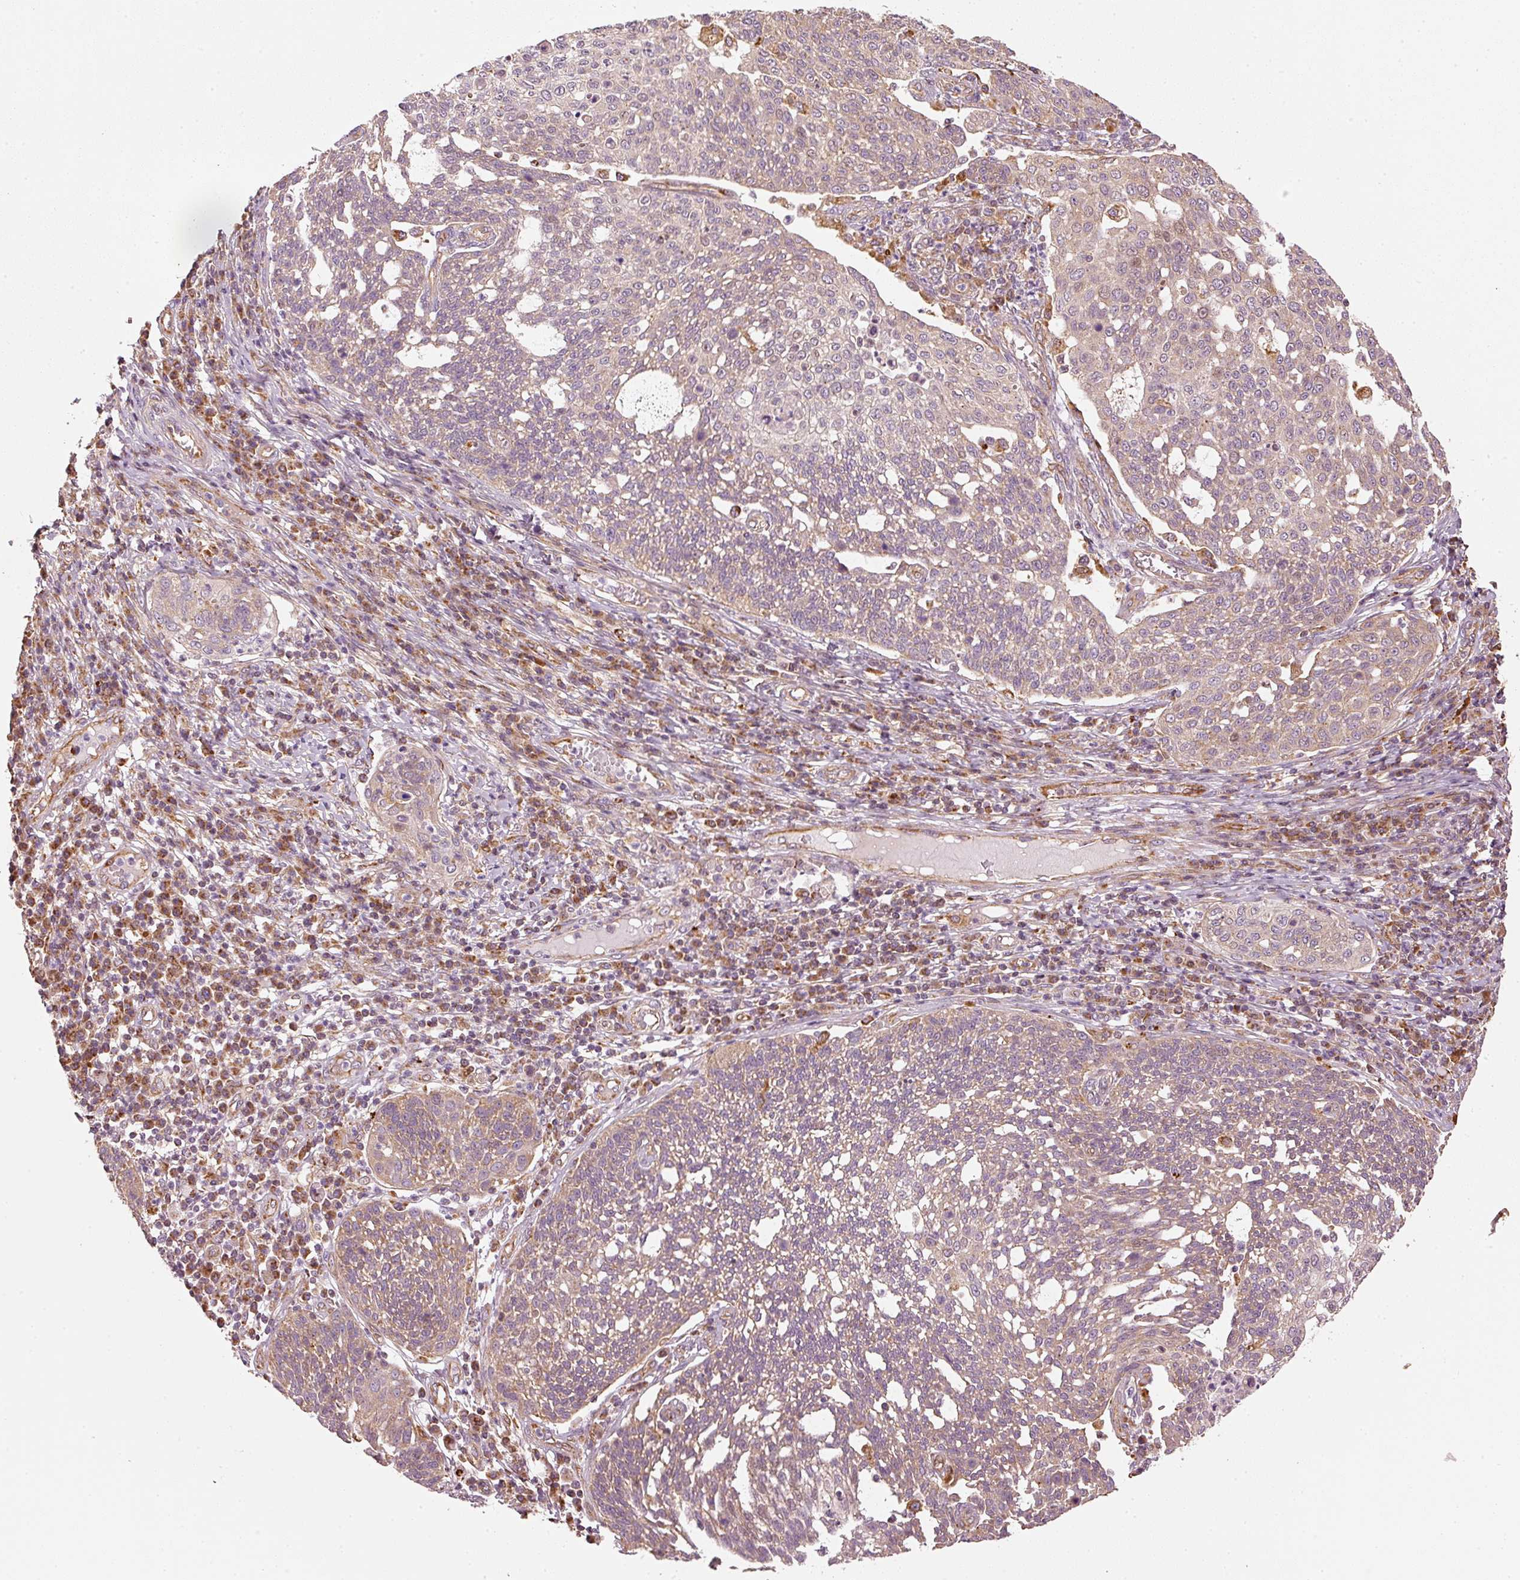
{"staining": {"intensity": "weak", "quantity": "25%-75%", "location": "cytoplasmic/membranous"}, "tissue": "cervical cancer", "cell_type": "Tumor cells", "image_type": "cancer", "snomed": [{"axis": "morphology", "description": "Squamous cell carcinoma, NOS"}, {"axis": "topography", "description": "Cervix"}], "caption": "This image reveals IHC staining of human squamous cell carcinoma (cervical), with low weak cytoplasmic/membranous positivity in about 25%-75% of tumor cells.", "gene": "MTHFD1L", "patient": {"sex": "female", "age": 34}}